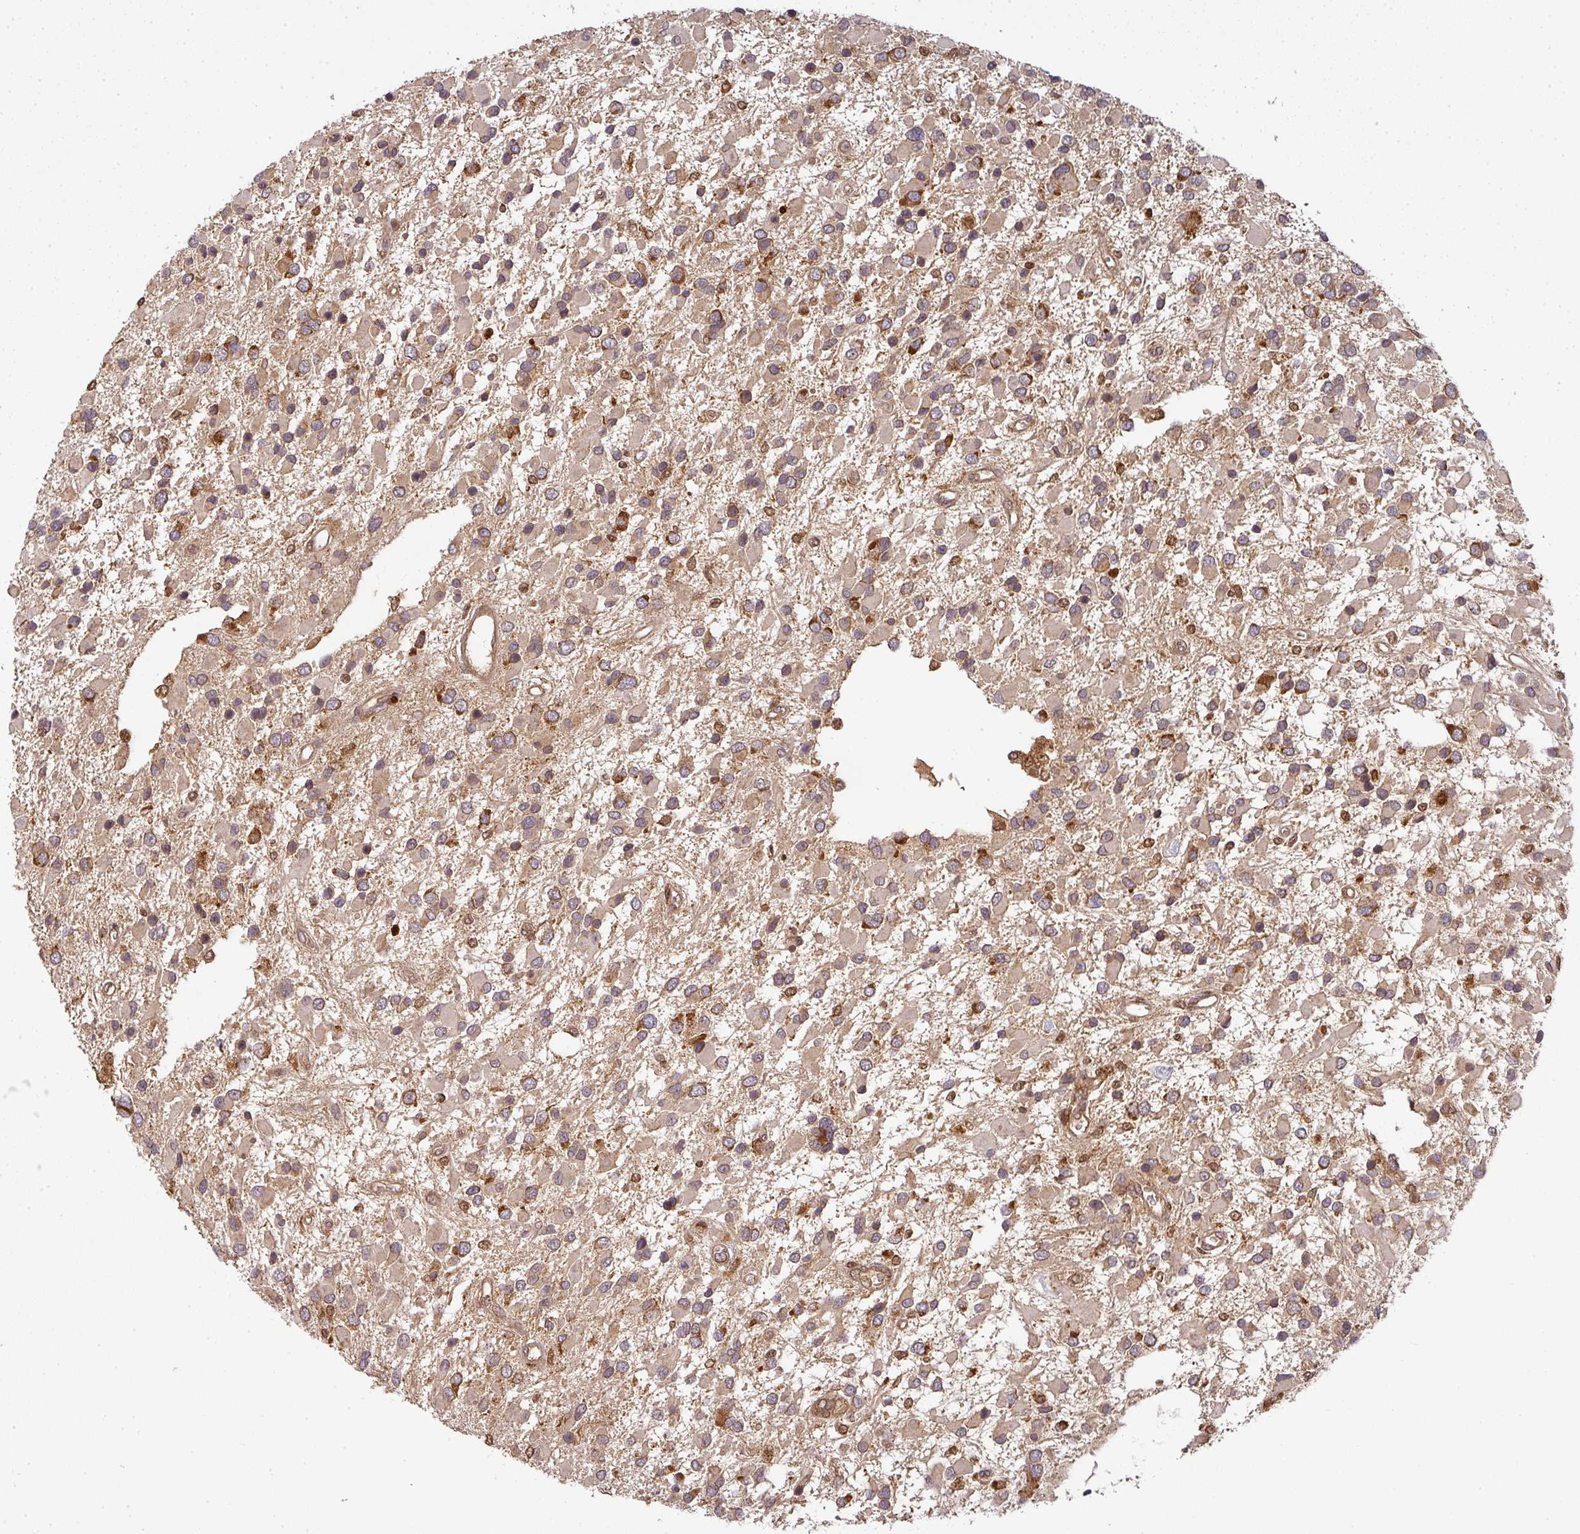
{"staining": {"intensity": "strong", "quantity": "<25%", "location": "cytoplasmic/membranous"}, "tissue": "glioma", "cell_type": "Tumor cells", "image_type": "cancer", "snomed": [{"axis": "morphology", "description": "Glioma, malignant, High grade"}, {"axis": "topography", "description": "Brain"}], "caption": "This is a micrograph of immunohistochemistry (IHC) staining of glioma, which shows strong expression in the cytoplasmic/membranous of tumor cells.", "gene": "MALSU1", "patient": {"sex": "male", "age": 53}}